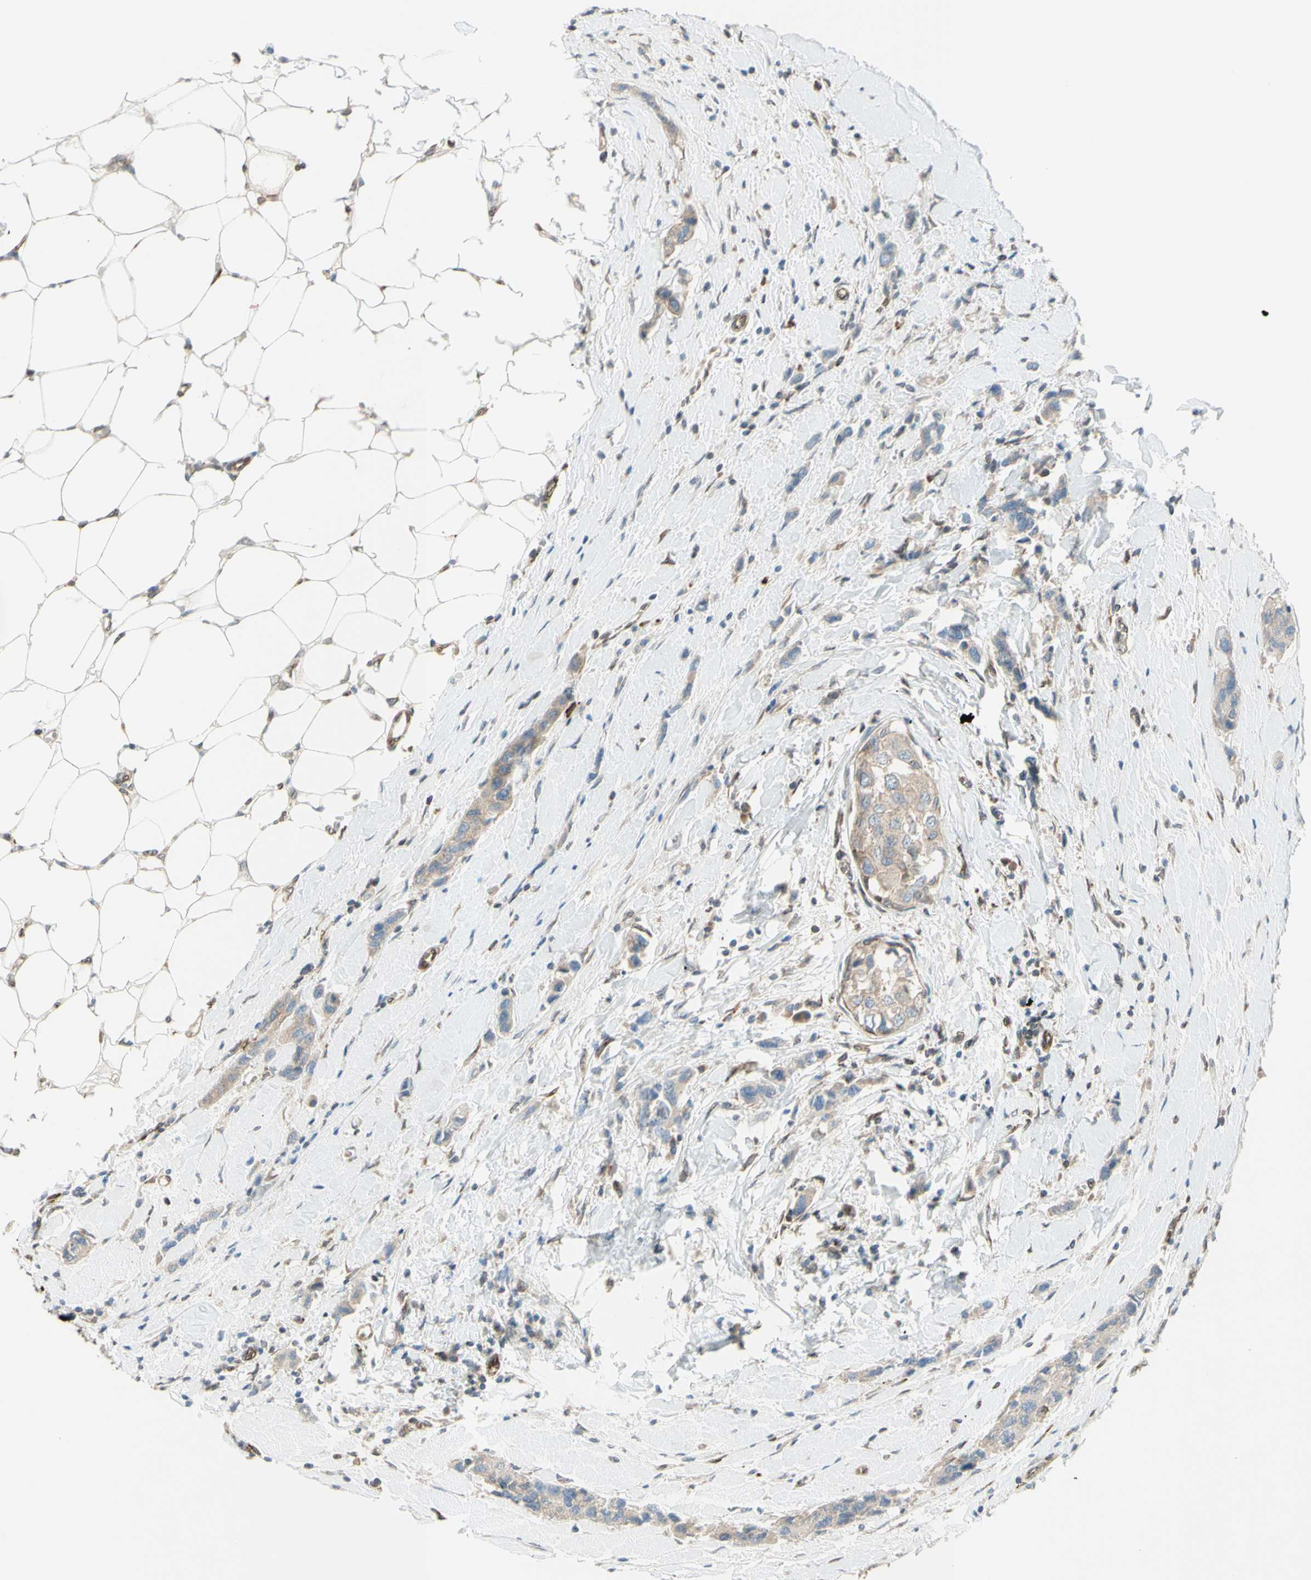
{"staining": {"intensity": "weak", "quantity": ">75%", "location": "cytoplasmic/membranous"}, "tissue": "breast cancer", "cell_type": "Tumor cells", "image_type": "cancer", "snomed": [{"axis": "morphology", "description": "Normal tissue, NOS"}, {"axis": "morphology", "description": "Duct carcinoma"}, {"axis": "topography", "description": "Breast"}], "caption": "An immunohistochemistry photomicrograph of tumor tissue is shown. Protein staining in brown labels weak cytoplasmic/membranous positivity in breast cancer (infiltrating ductal carcinoma) within tumor cells. (DAB (3,3'-diaminobenzidine) IHC, brown staining for protein, blue staining for nuclei).", "gene": "TRAF2", "patient": {"sex": "female", "age": 50}}